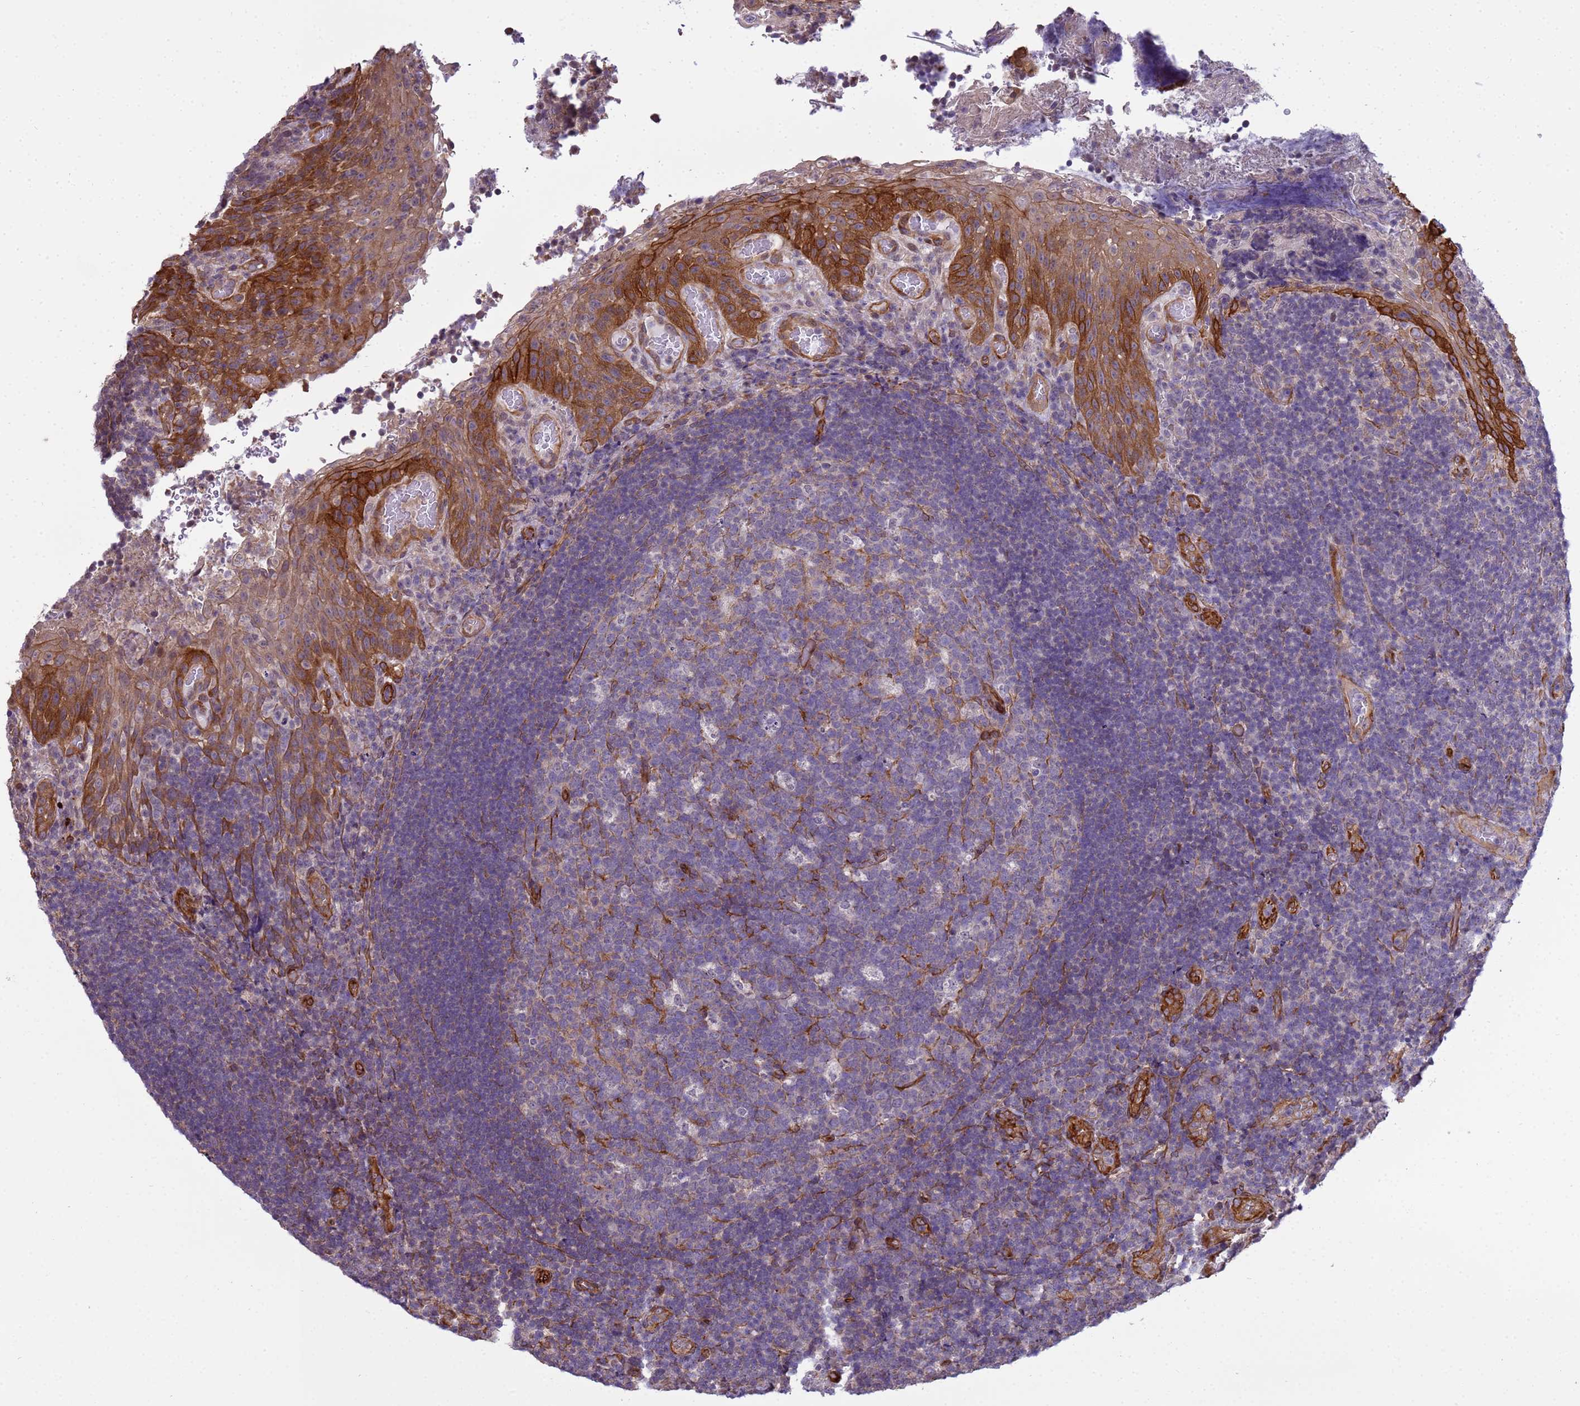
{"staining": {"intensity": "moderate", "quantity": "<25%", "location": "cytoplasmic/membranous"}, "tissue": "tonsil", "cell_type": "Germinal center cells", "image_type": "normal", "snomed": [{"axis": "morphology", "description": "Normal tissue, NOS"}, {"axis": "topography", "description": "Tonsil"}], "caption": "A micrograph showing moderate cytoplasmic/membranous positivity in approximately <25% of germinal center cells in benign tonsil, as visualized by brown immunohistochemical staining.", "gene": "ITGB4", "patient": {"sex": "male", "age": 17}}